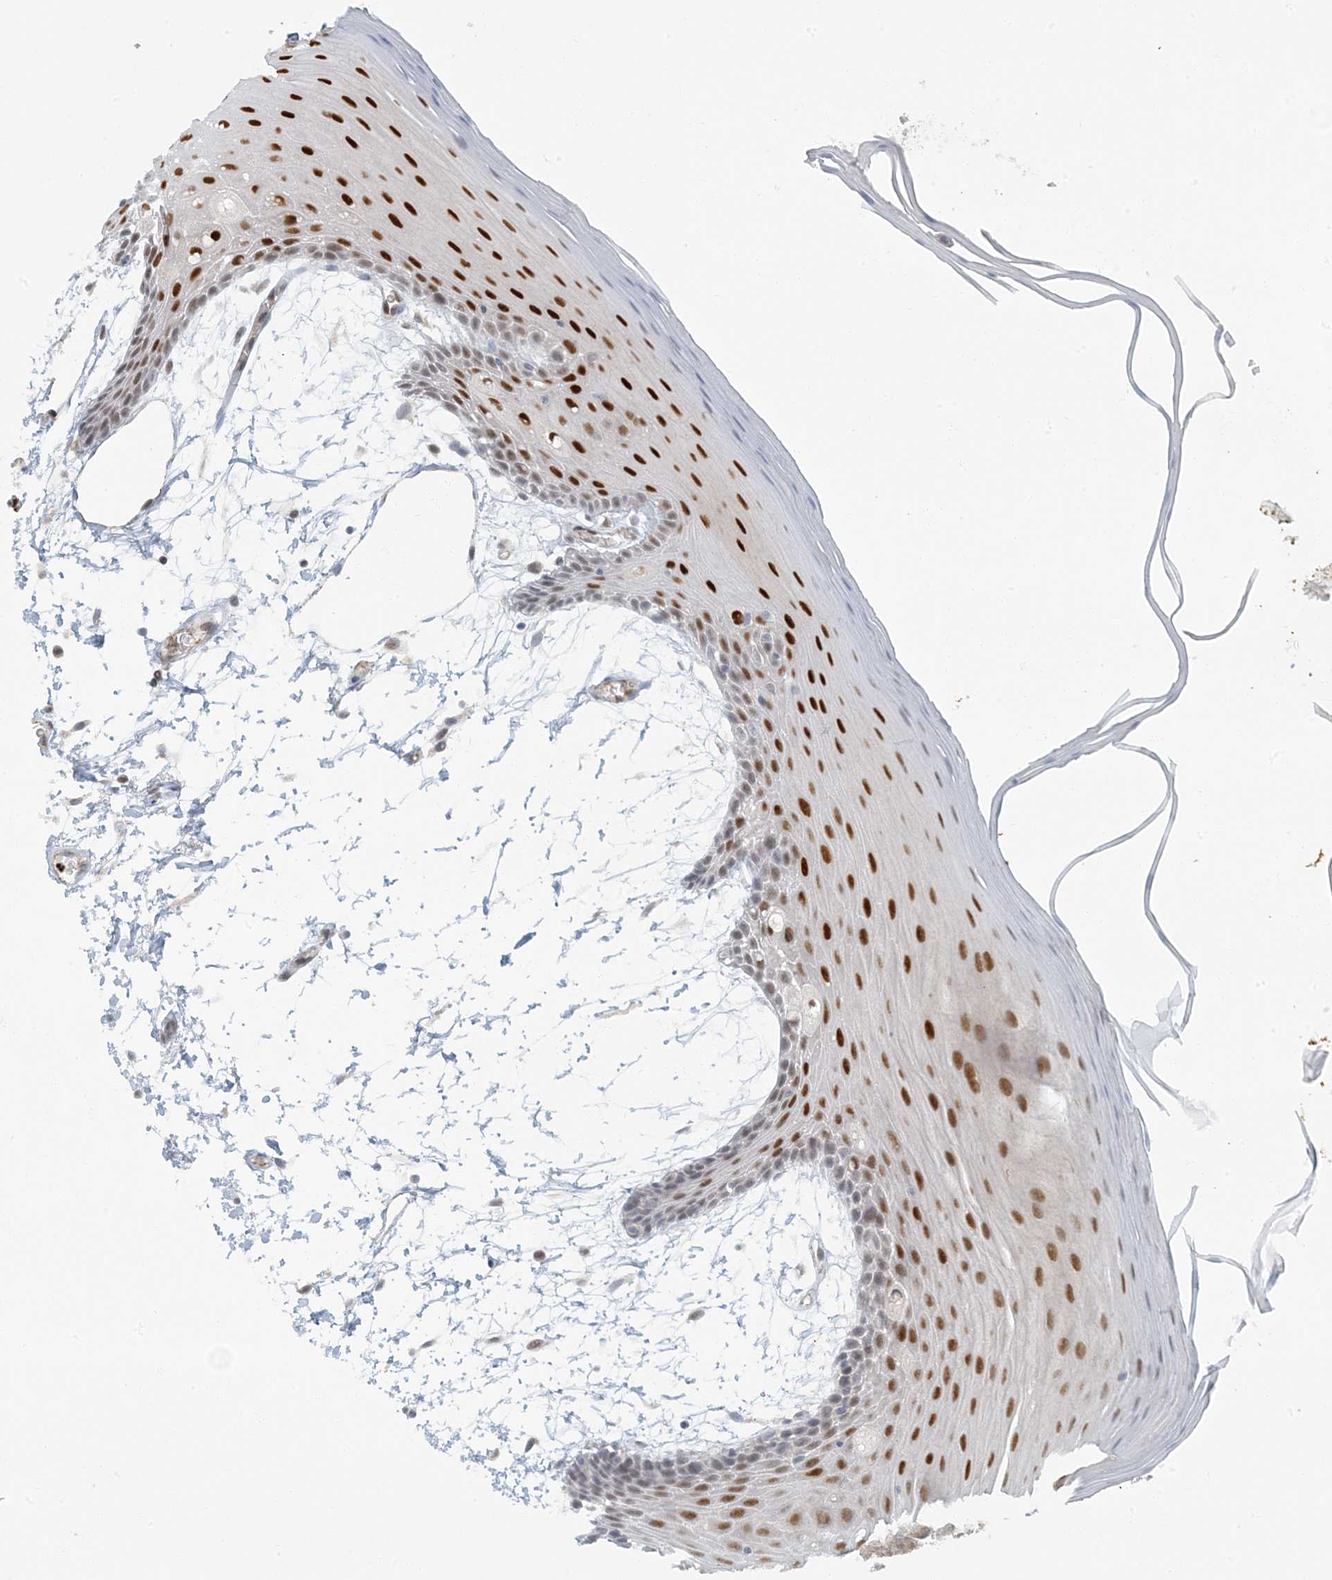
{"staining": {"intensity": "strong", "quantity": "25%-75%", "location": "nuclear"}, "tissue": "oral mucosa", "cell_type": "Squamous epithelial cells", "image_type": "normal", "snomed": [{"axis": "morphology", "description": "Normal tissue, NOS"}, {"axis": "topography", "description": "Skeletal muscle"}, {"axis": "topography", "description": "Oral tissue"}, {"axis": "topography", "description": "Salivary gland"}, {"axis": "topography", "description": "Peripheral nerve tissue"}], "caption": "Protein expression analysis of unremarkable human oral mucosa reveals strong nuclear staining in about 25%-75% of squamous epithelial cells.", "gene": "AK9", "patient": {"sex": "male", "age": 54}}